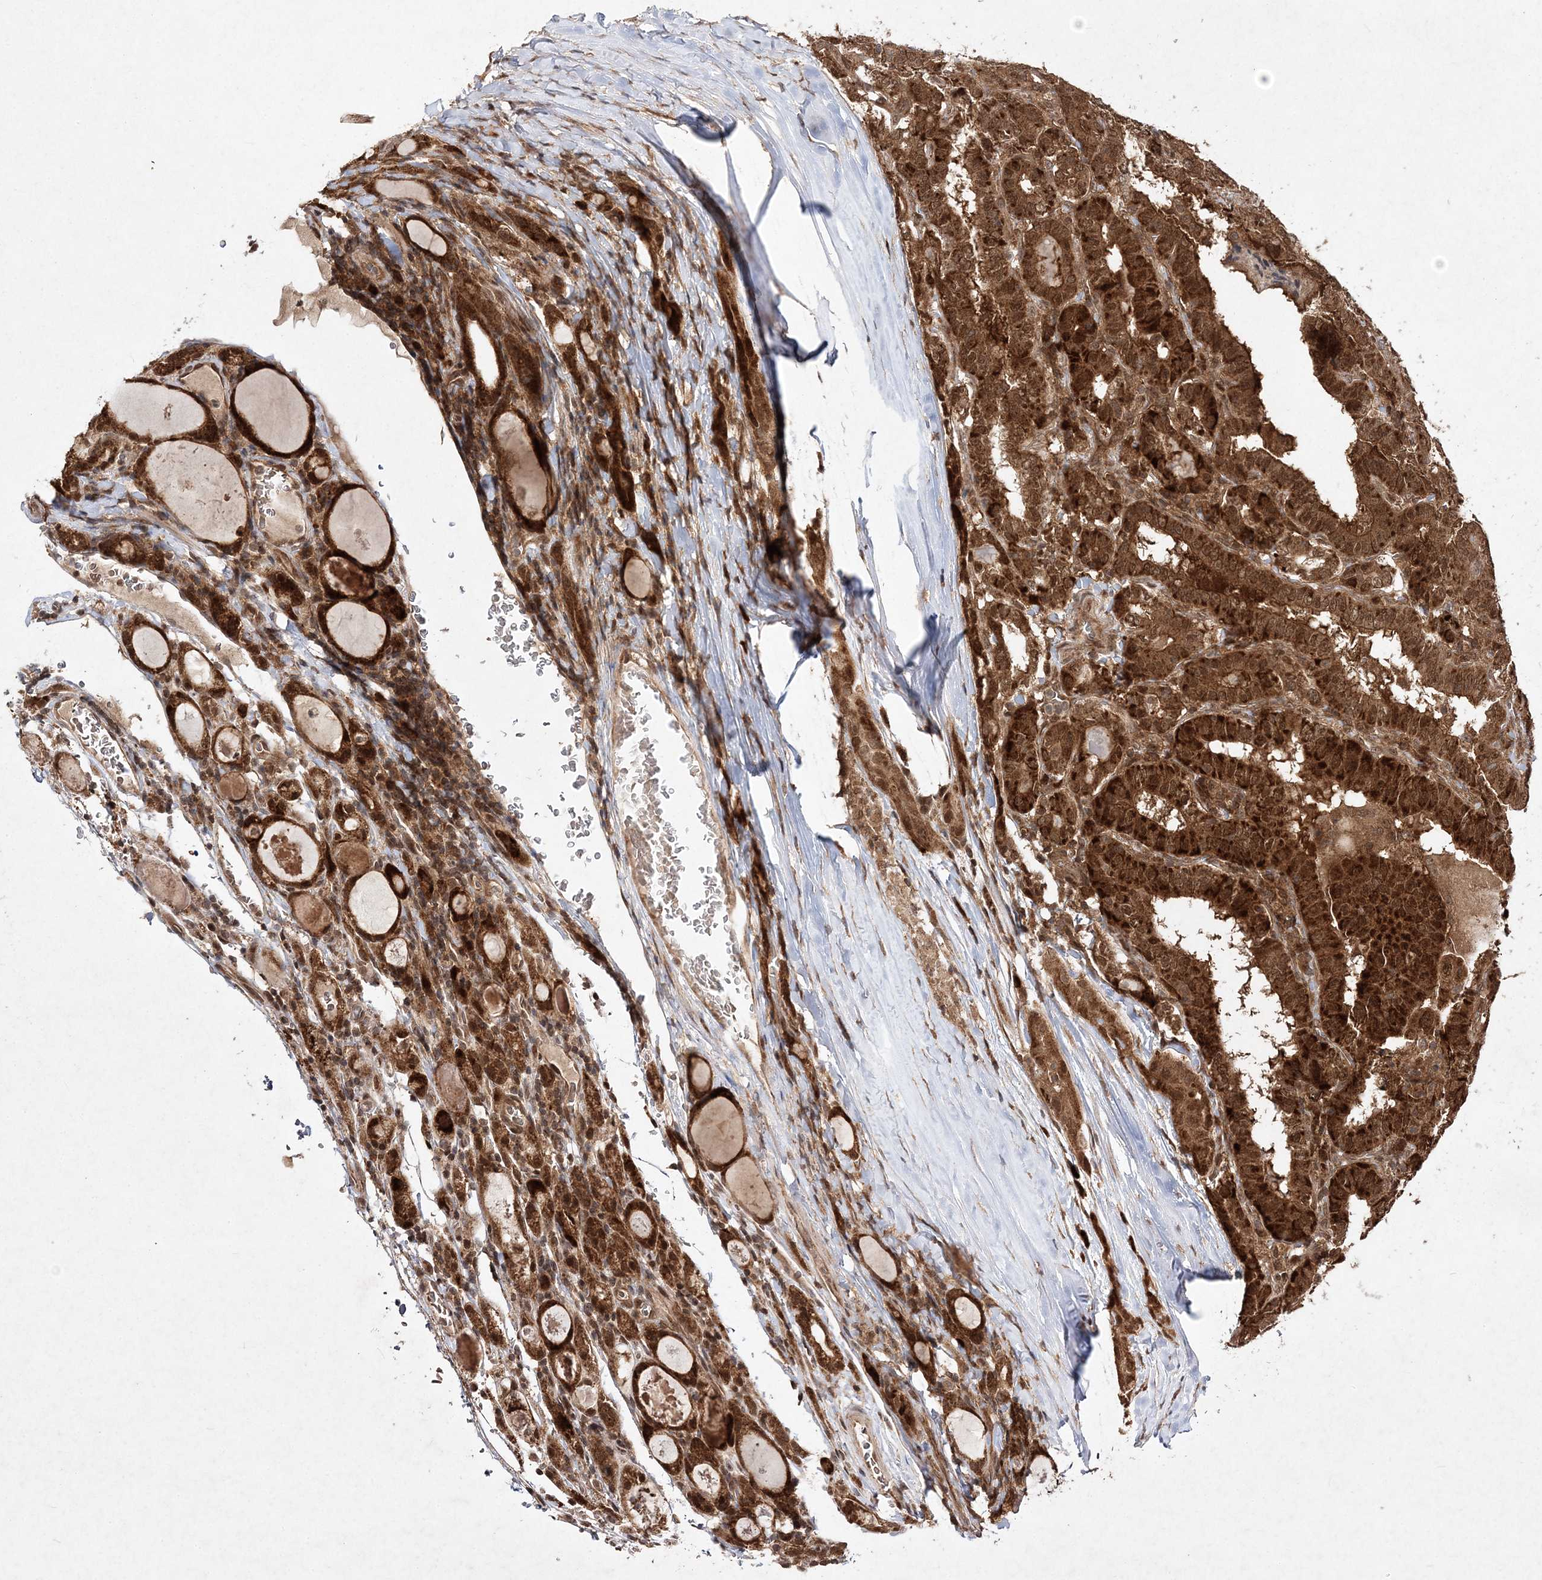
{"staining": {"intensity": "strong", "quantity": ">75%", "location": "cytoplasmic/membranous"}, "tissue": "thyroid cancer", "cell_type": "Tumor cells", "image_type": "cancer", "snomed": [{"axis": "morphology", "description": "Papillary adenocarcinoma, NOS"}, {"axis": "topography", "description": "Thyroid gland"}], "caption": "Immunohistochemistry (IHC) staining of thyroid papillary adenocarcinoma, which displays high levels of strong cytoplasmic/membranous staining in about >75% of tumor cells indicating strong cytoplasmic/membranous protein staining. The staining was performed using DAB (3,3'-diaminobenzidine) (brown) for protein detection and nuclei were counterstained in hematoxylin (blue).", "gene": "NIF3L1", "patient": {"sex": "female", "age": 72}}